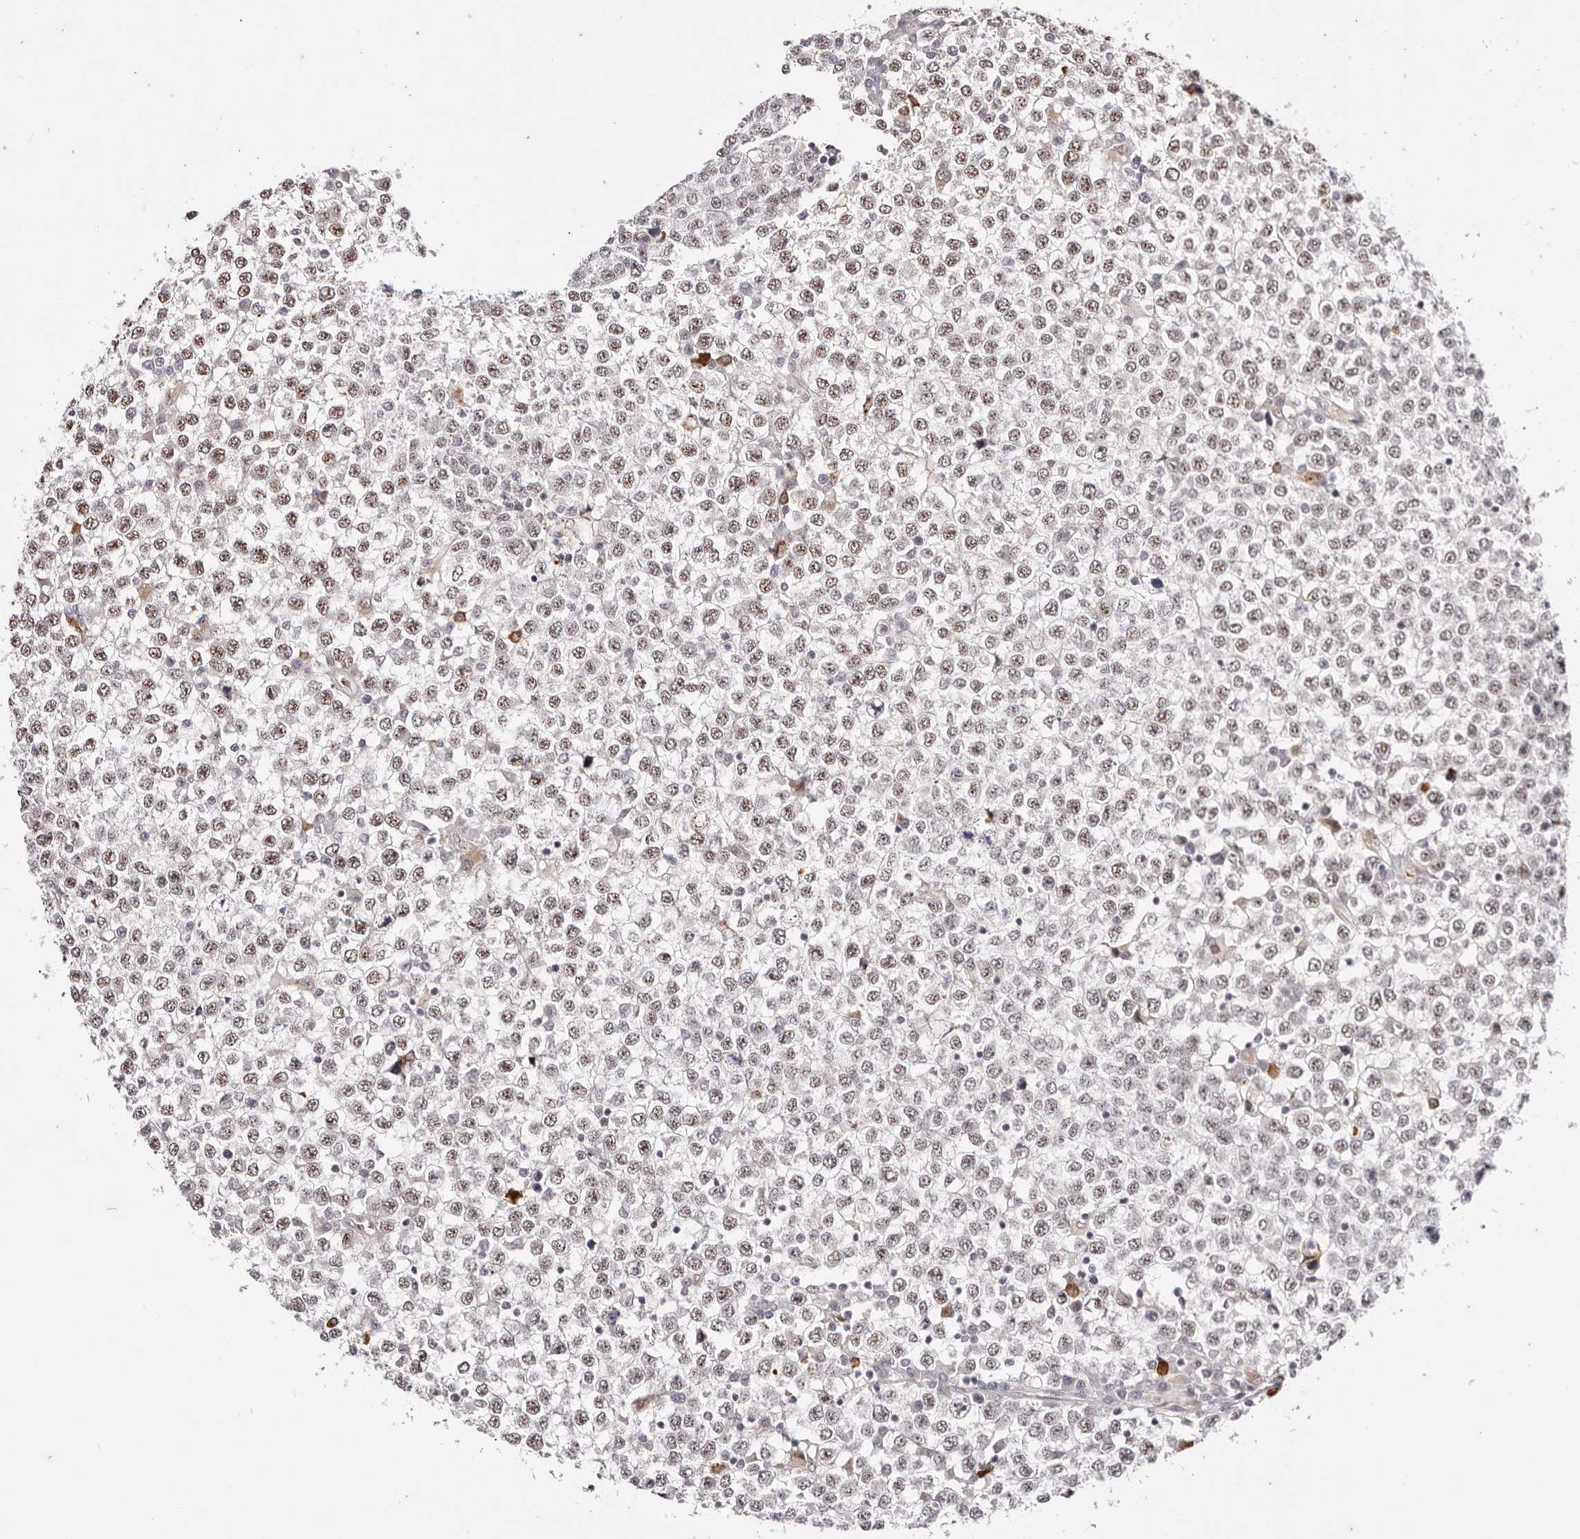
{"staining": {"intensity": "moderate", "quantity": ">75%", "location": "nuclear"}, "tissue": "testis cancer", "cell_type": "Tumor cells", "image_type": "cancer", "snomed": [{"axis": "morphology", "description": "Seminoma, NOS"}, {"axis": "topography", "description": "Testis"}], "caption": "About >75% of tumor cells in human testis seminoma demonstrate moderate nuclear protein expression as visualized by brown immunohistochemical staining.", "gene": "WRN", "patient": {"sex": "male", "age": 65}}